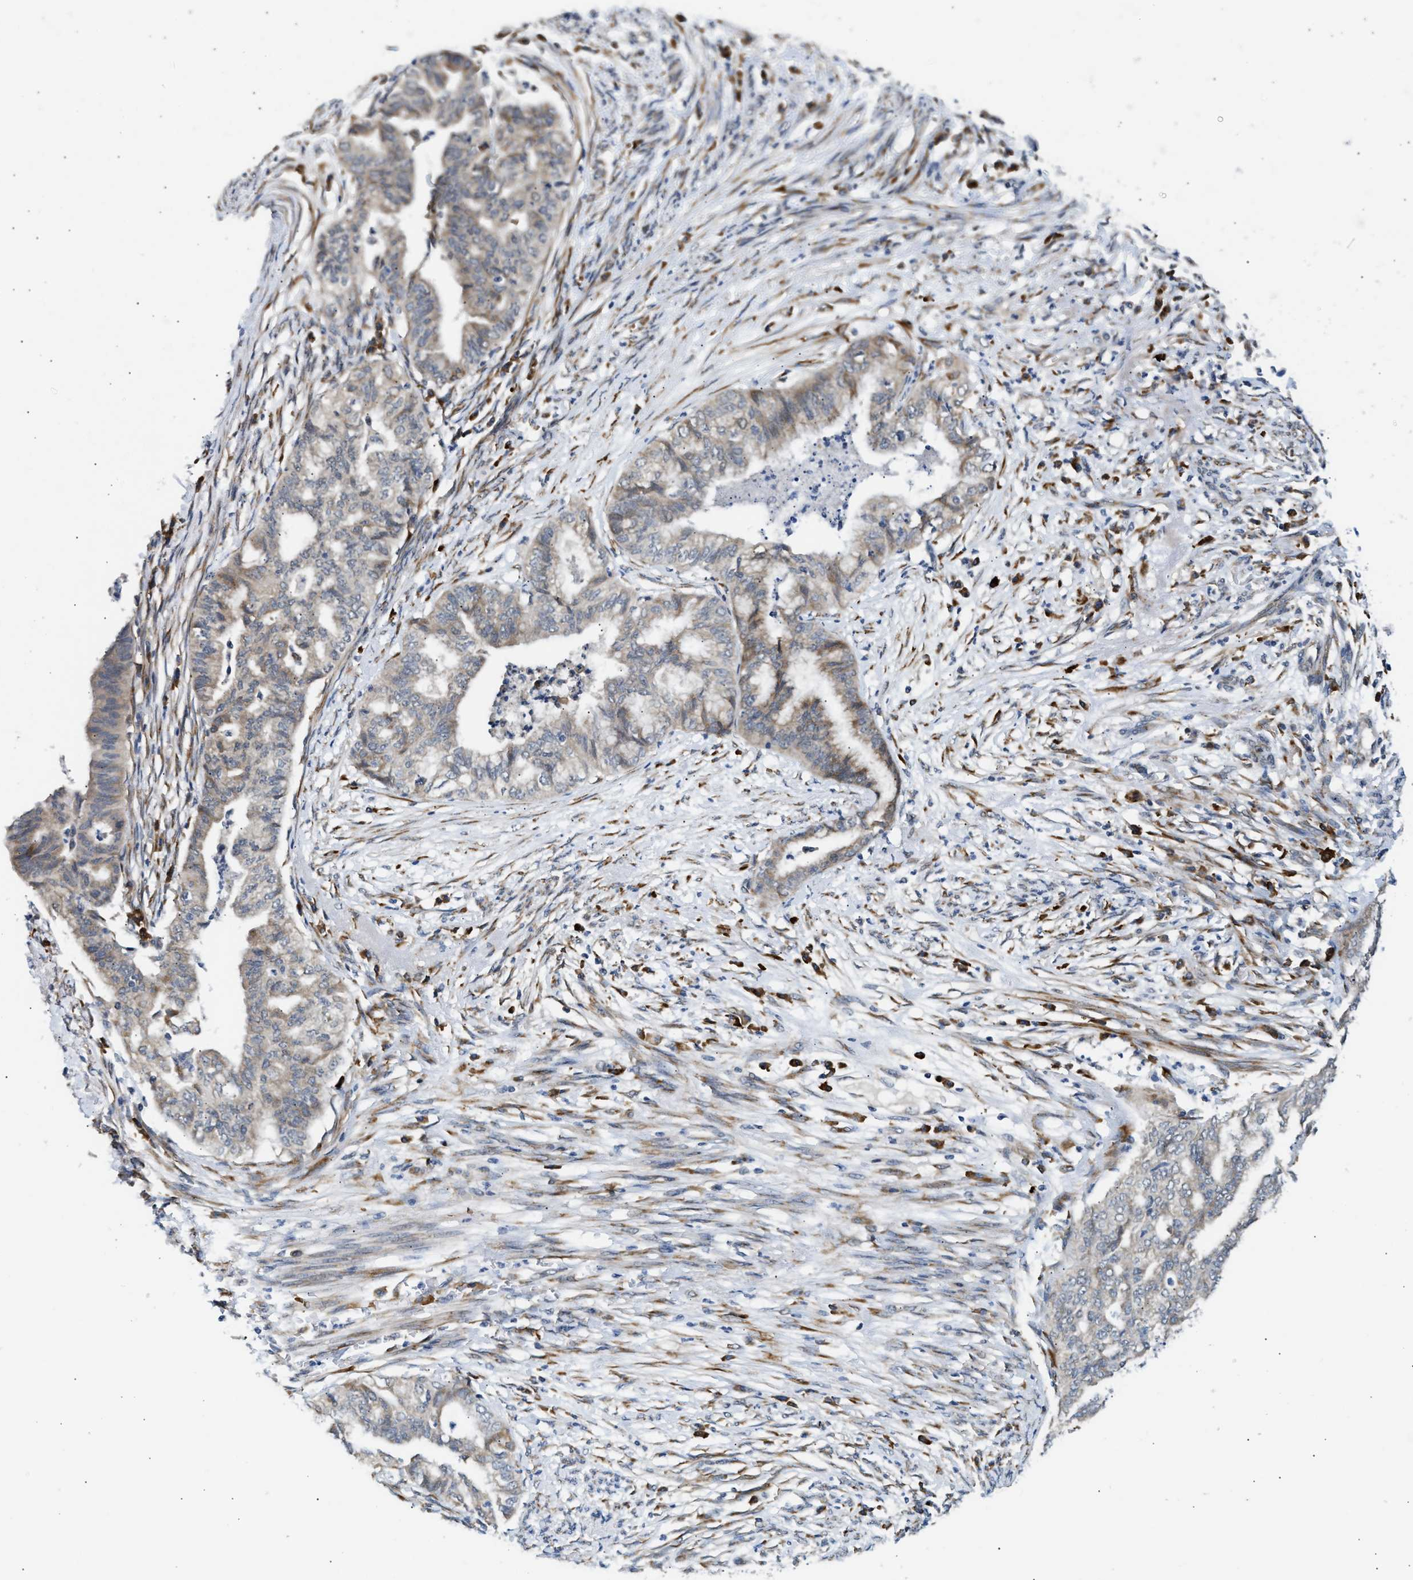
{"staining": {"intensity": "weak", "quantity": "25%-75%", "location": "cytoplasmic/membranous"}, "tissue": "endometrial cancer", "cell_type": "Tumor cells", "image_type": "cancer", "snomed": [{"axis": "morphology", "description": "Adenocarcinoma, NOS"}, {"axis": "topography", "description": "Endometrium"}], "caption": "A brown stain labels weak cytoplasmic/membranous staining of a protein in human endometrial cancer tumor cells.", "gene": "KCNC2", "patient": {"sex": "female", "age": 79}}